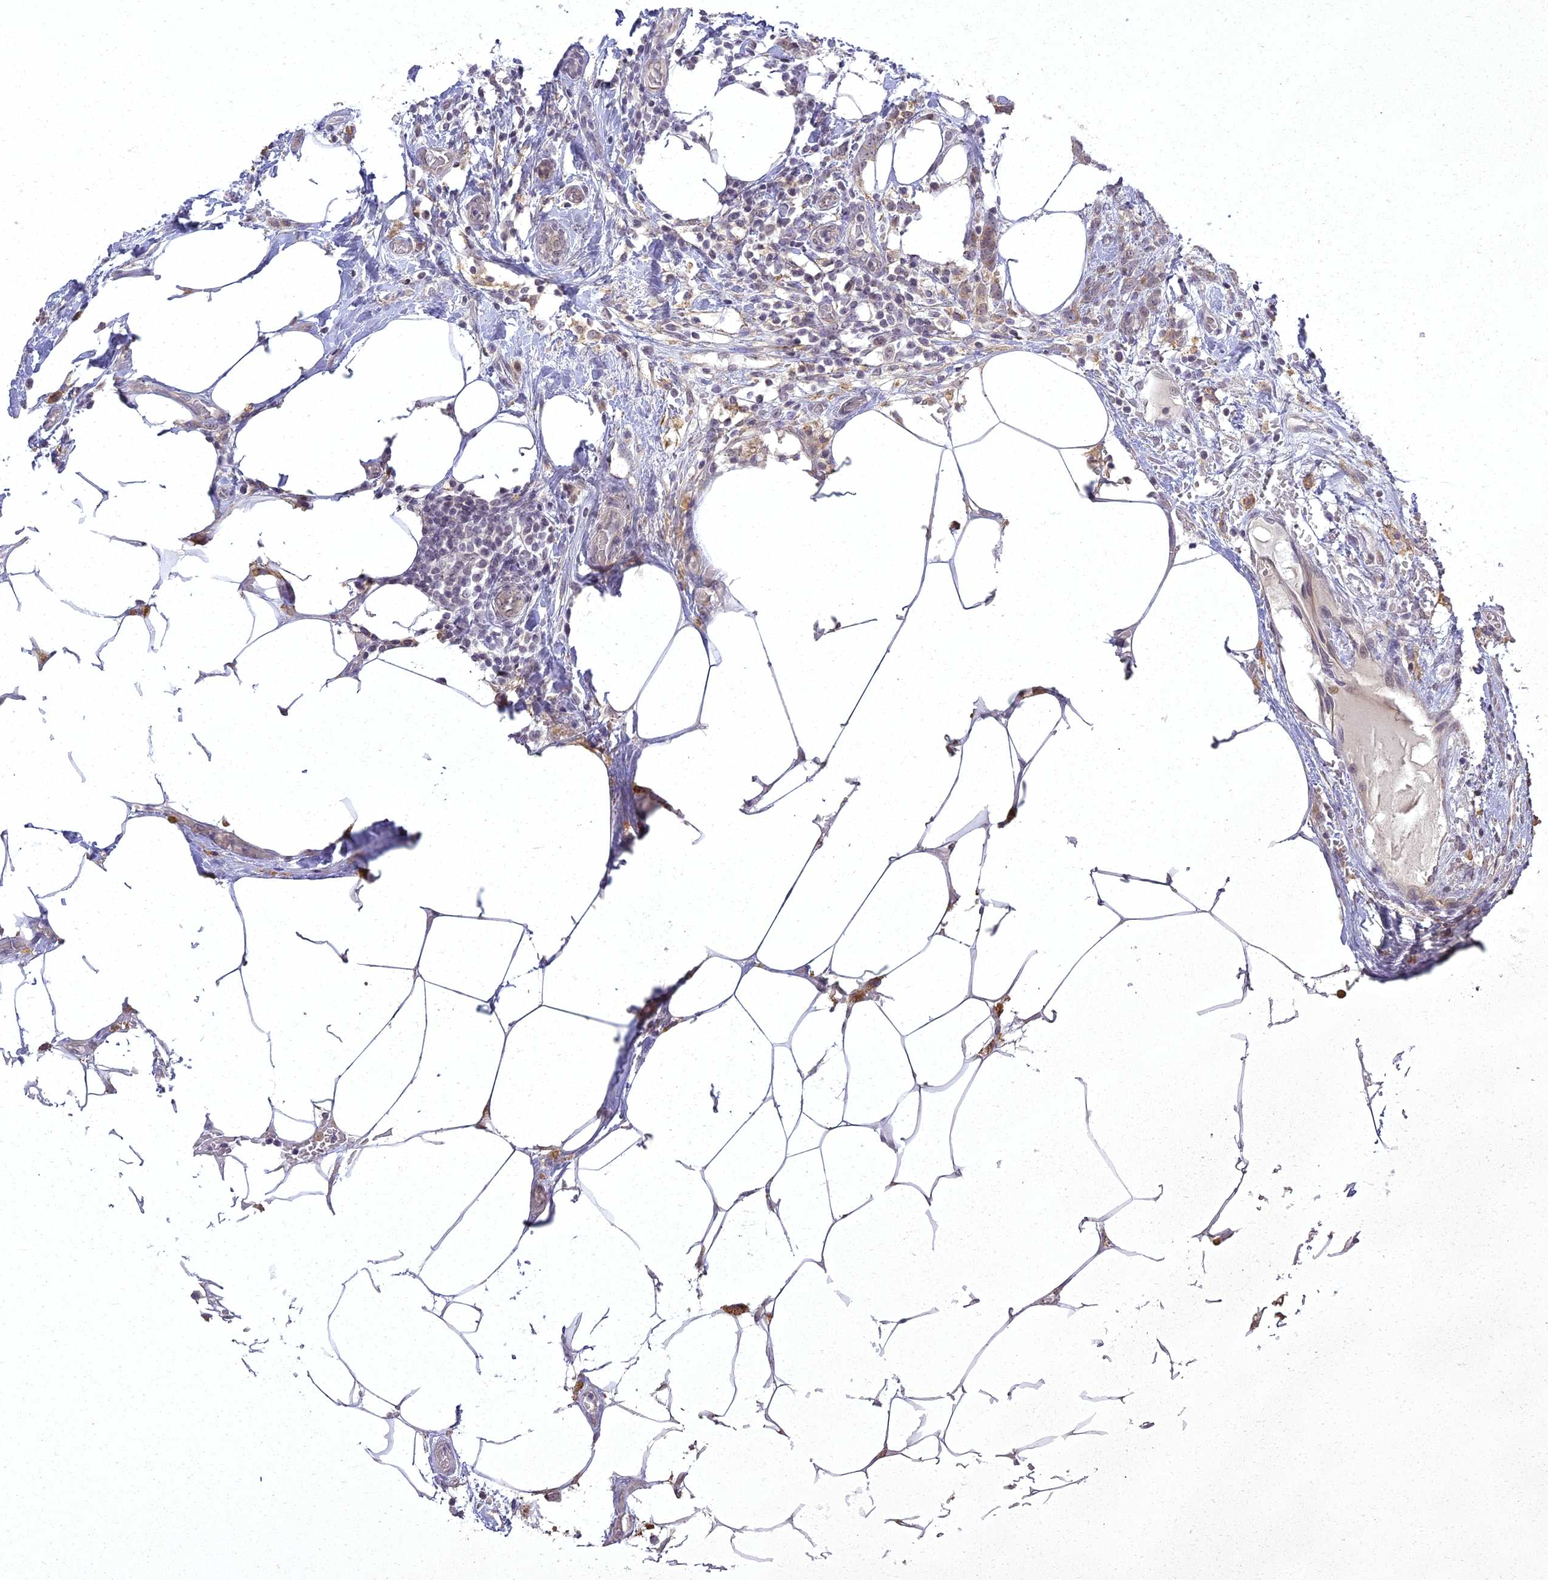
{"staining": {"intensity": "weak", "quantity": "<25%", "location": "cytoplasmic/membranous"}, "tissue": "breast cancer", "cell_type": "Tumor cells", "image_type": "cancer", "snomed": [{"axis": "morphology", "description": "Lobular carcinoma"}, {"axis": "topography", "description": "Breast"}], "caption": "This is a image of IHC staining of breast lobular carcinoma, which shows no expression in tumor cells.", "gene": "ING5", "patient": {"sex": "female", "age": 58}}